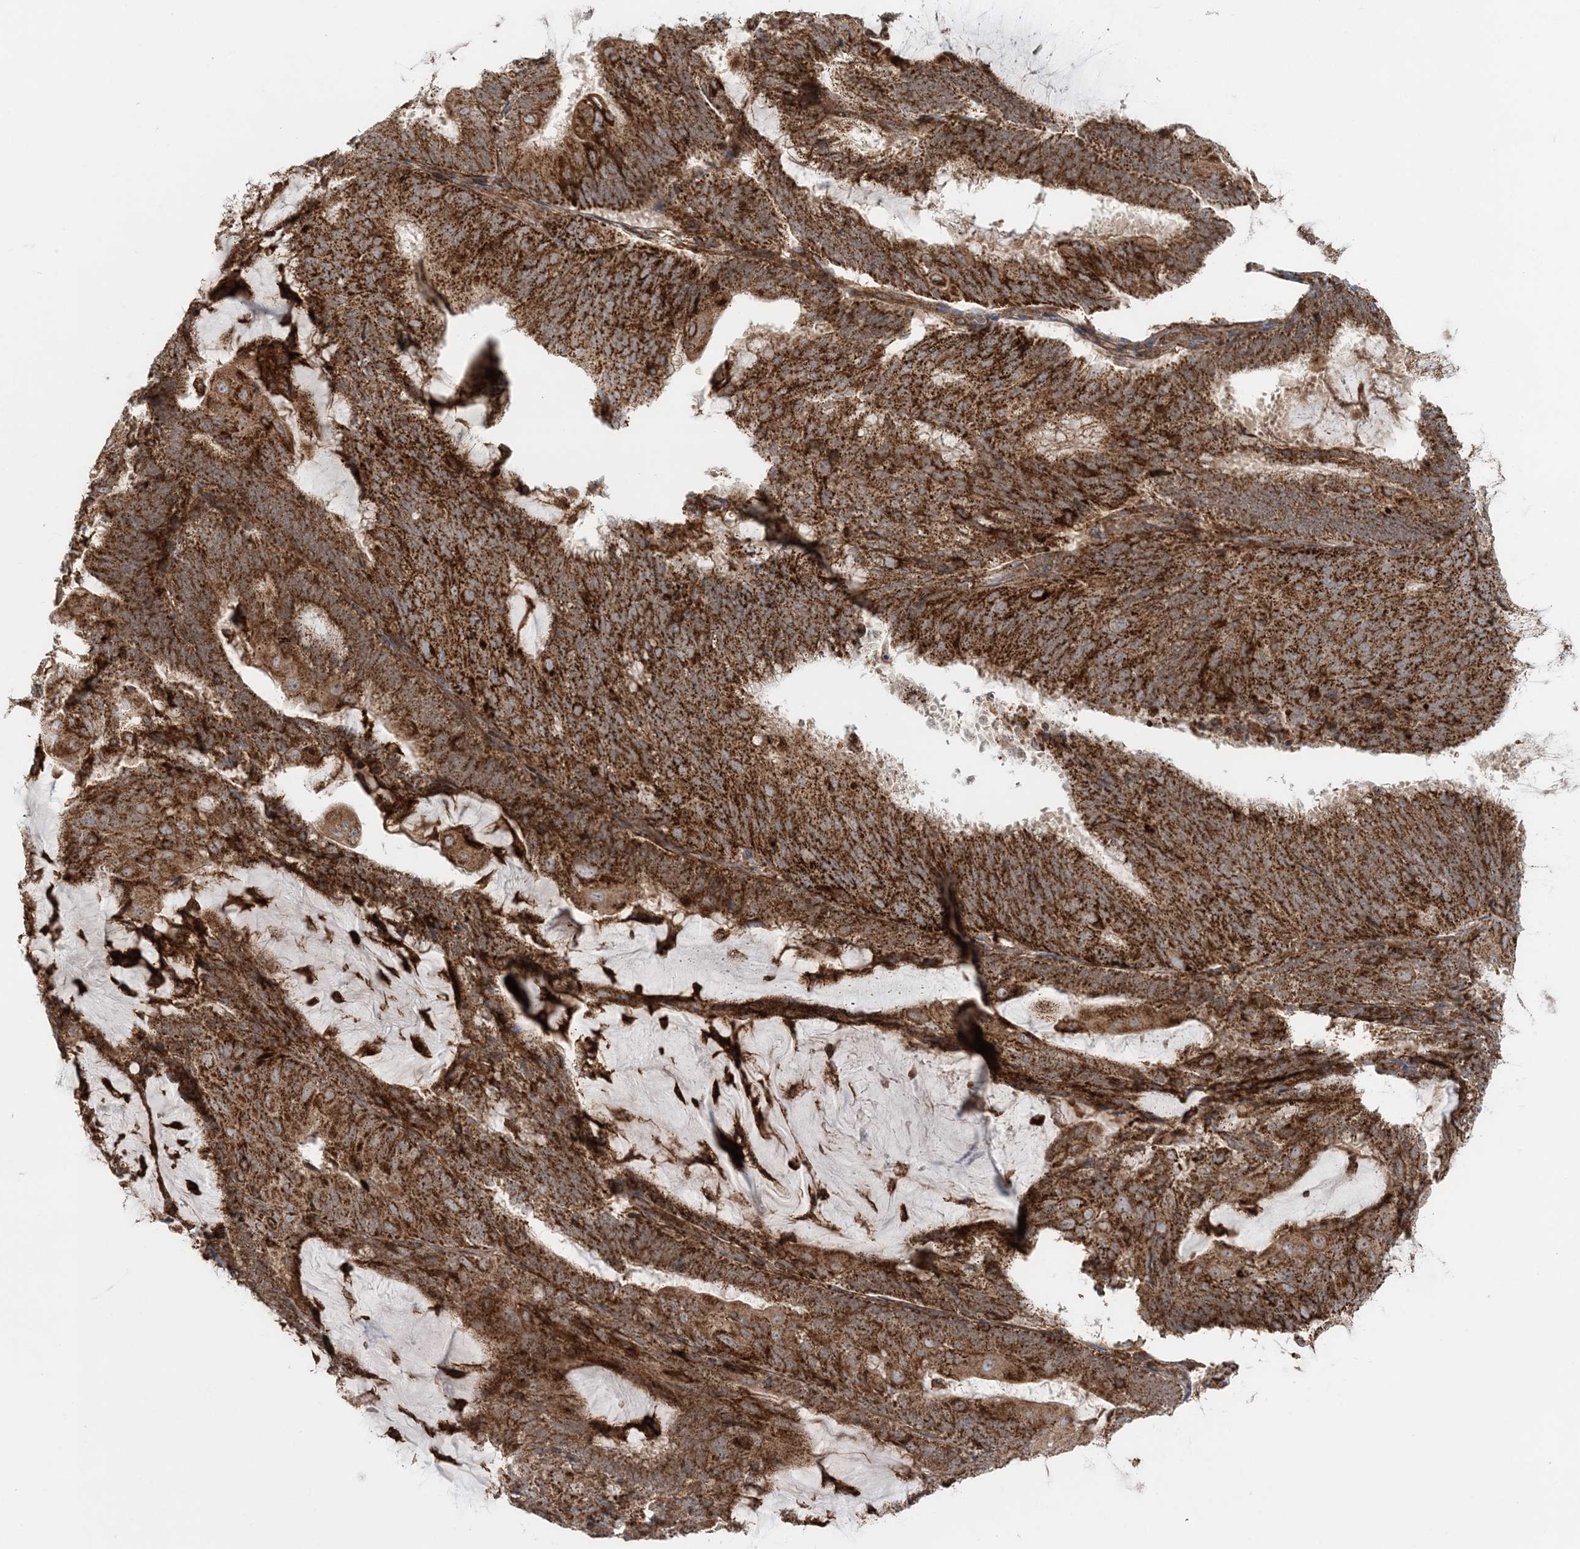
{"staining": {"intensity": "strong", "quantity": ">75%", "location": "cytoplasmic/membranous"}, "tissue": "endometrial cancer", "cell_type": "Tumor cells", "image_type": "cancer", "snomed": [{"axis": "morphology", "description": "Adenocarcinoma, NOS"}, {"axis": "topography", "description": "Endometrium"}], "caption": "Immunohistochemical staining of human endometrial cancer (adenocarcinoma) shows high levels of strong cytoplasmic/membranous protein positivity in approximately >75% of tumor cells.", "gene": "LRPPRC", "patient": {"sex": "female", "age": 81}}